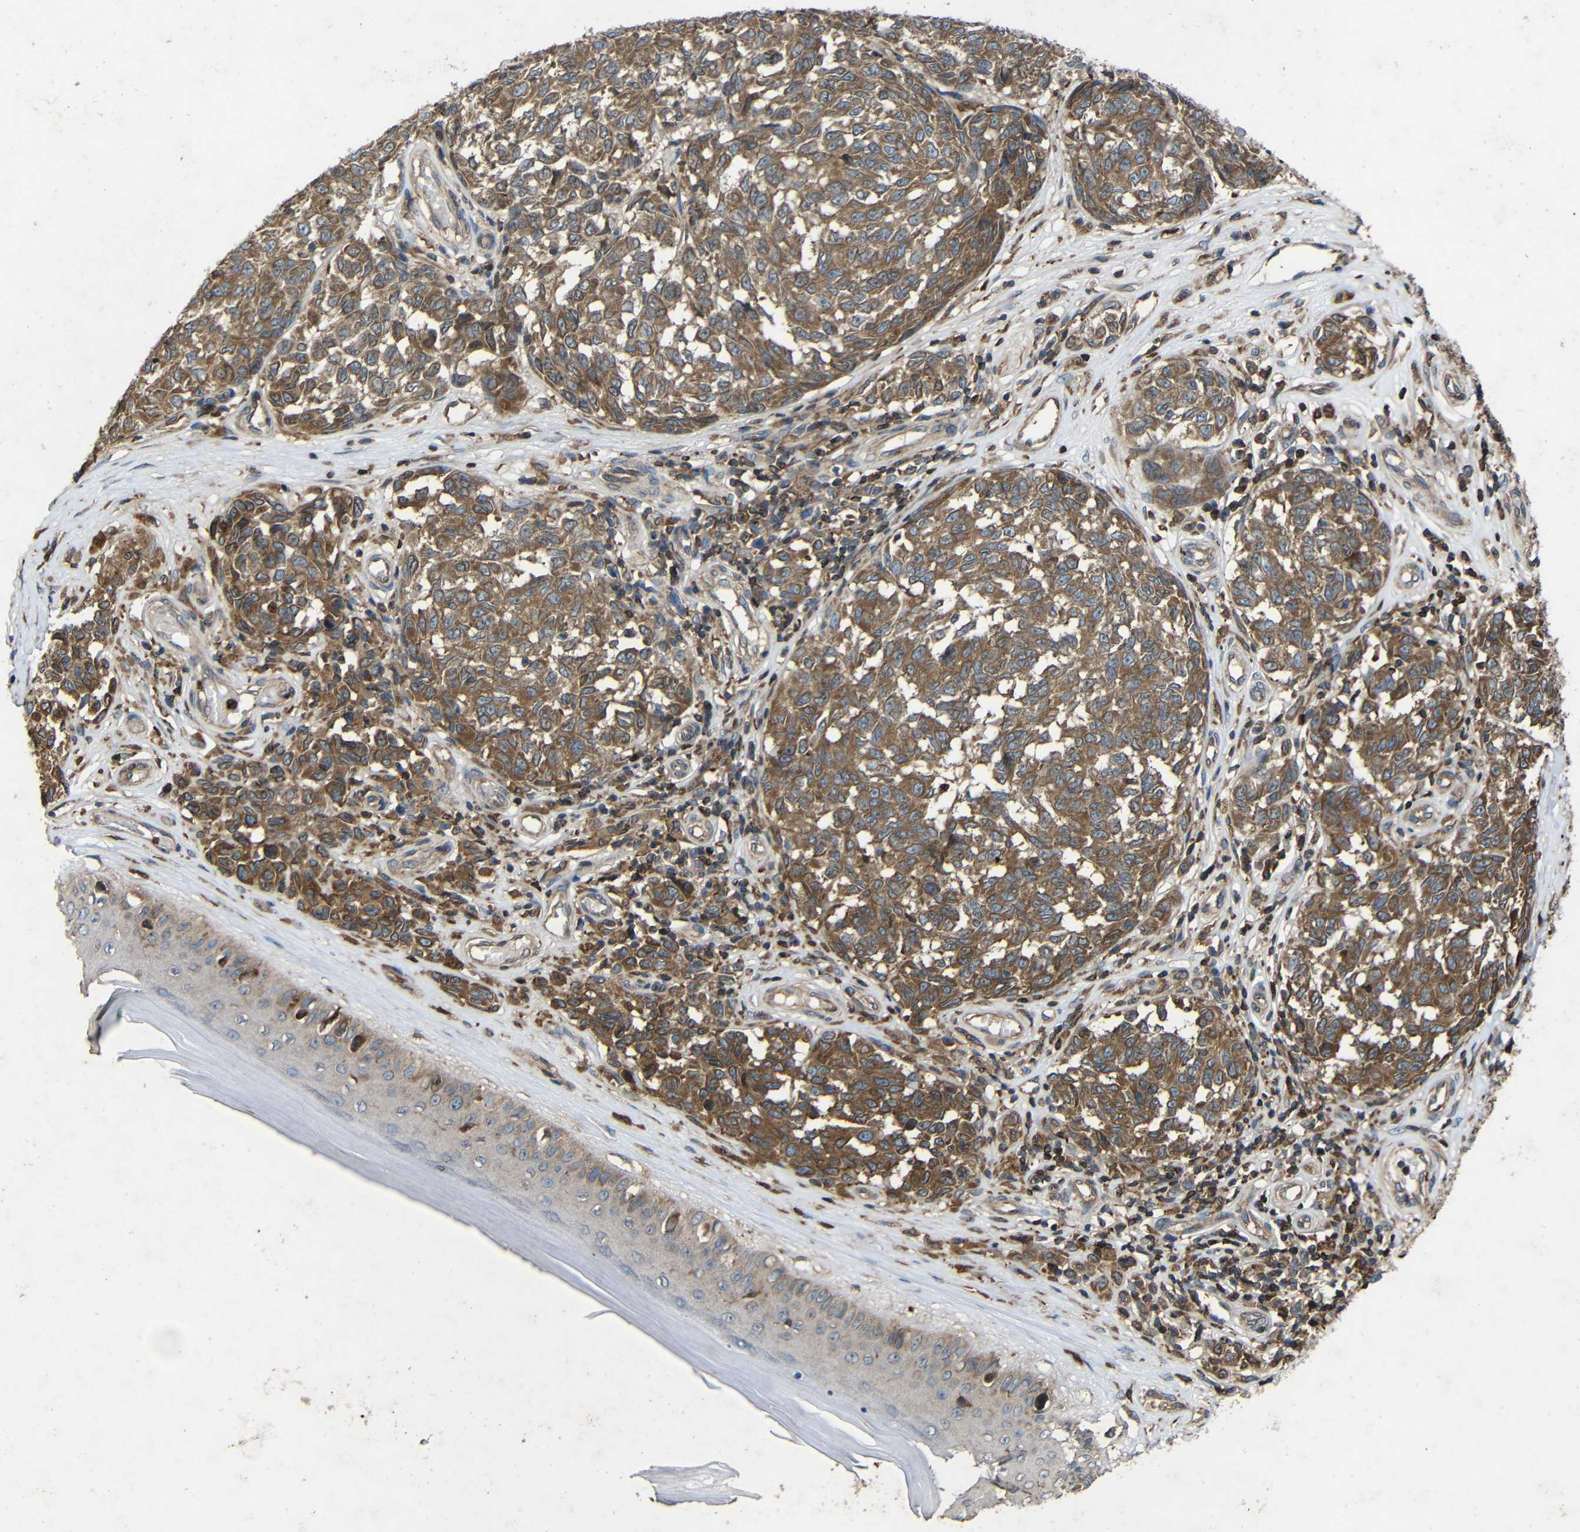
{"staining": {"intensity": "moderate", "quantity": ">75%", "location": "cytoplasmic/membranous"}, "tissue": "melanoma", "cell_type": "Tumor cells", "image_type": "cancer", "snomed": [{"axis": "morphology", "description": "Malignant melanoma, NOS"}, {"axis": "topography", "description": "Skin"}], "caption": "Moderate cytoplasmic/membranous protein positivity is identified in approximately >75% of tumor cells in malignant melanoma. (Brightfield microscopy of DAB IHC at high magnification).", "gene": "TREM2", "patient": {"sex": "female", "age": 64}}